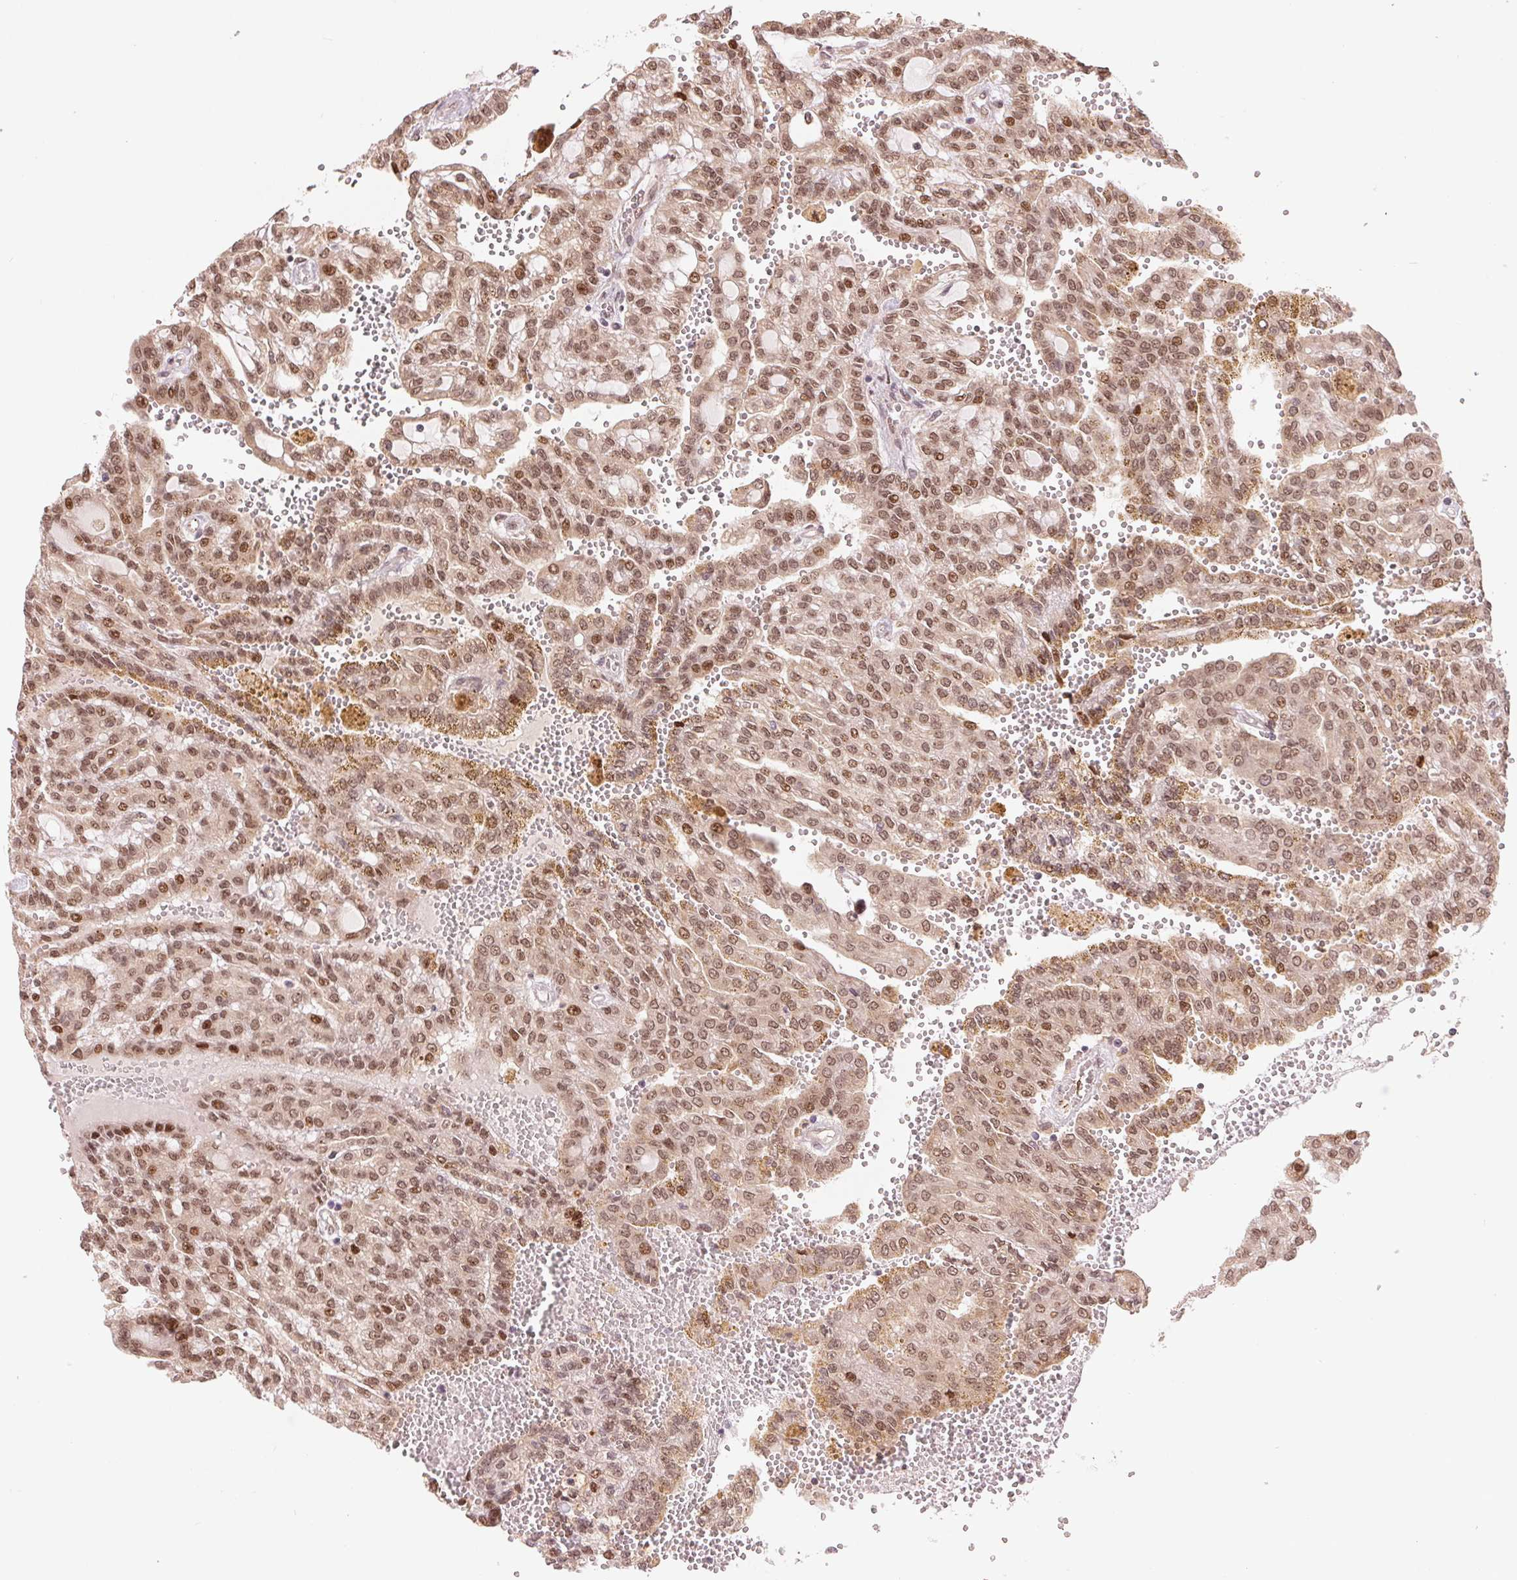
{"staining": {"intensity": "moderate", "quantity": ">75%", "location": "cytoplasmic/membranous,nuclear"}, "tissue": "renal cancer", "cell_type": "Tumor cells", "image_type": "cancer", "snomed": [{"axis": "morphology", "description": "Adenocarcinoma, NOS"}, {"axis": "topography", "description": "Kidney"}], "caption": "Protein staining exhibits moderate cytoplasmic/membranous and nuclear positivity in approximately >75% of tumor cells in renal cancer.", "gene": "ERI3", "patient": {"sex": "male", "age": 63}}